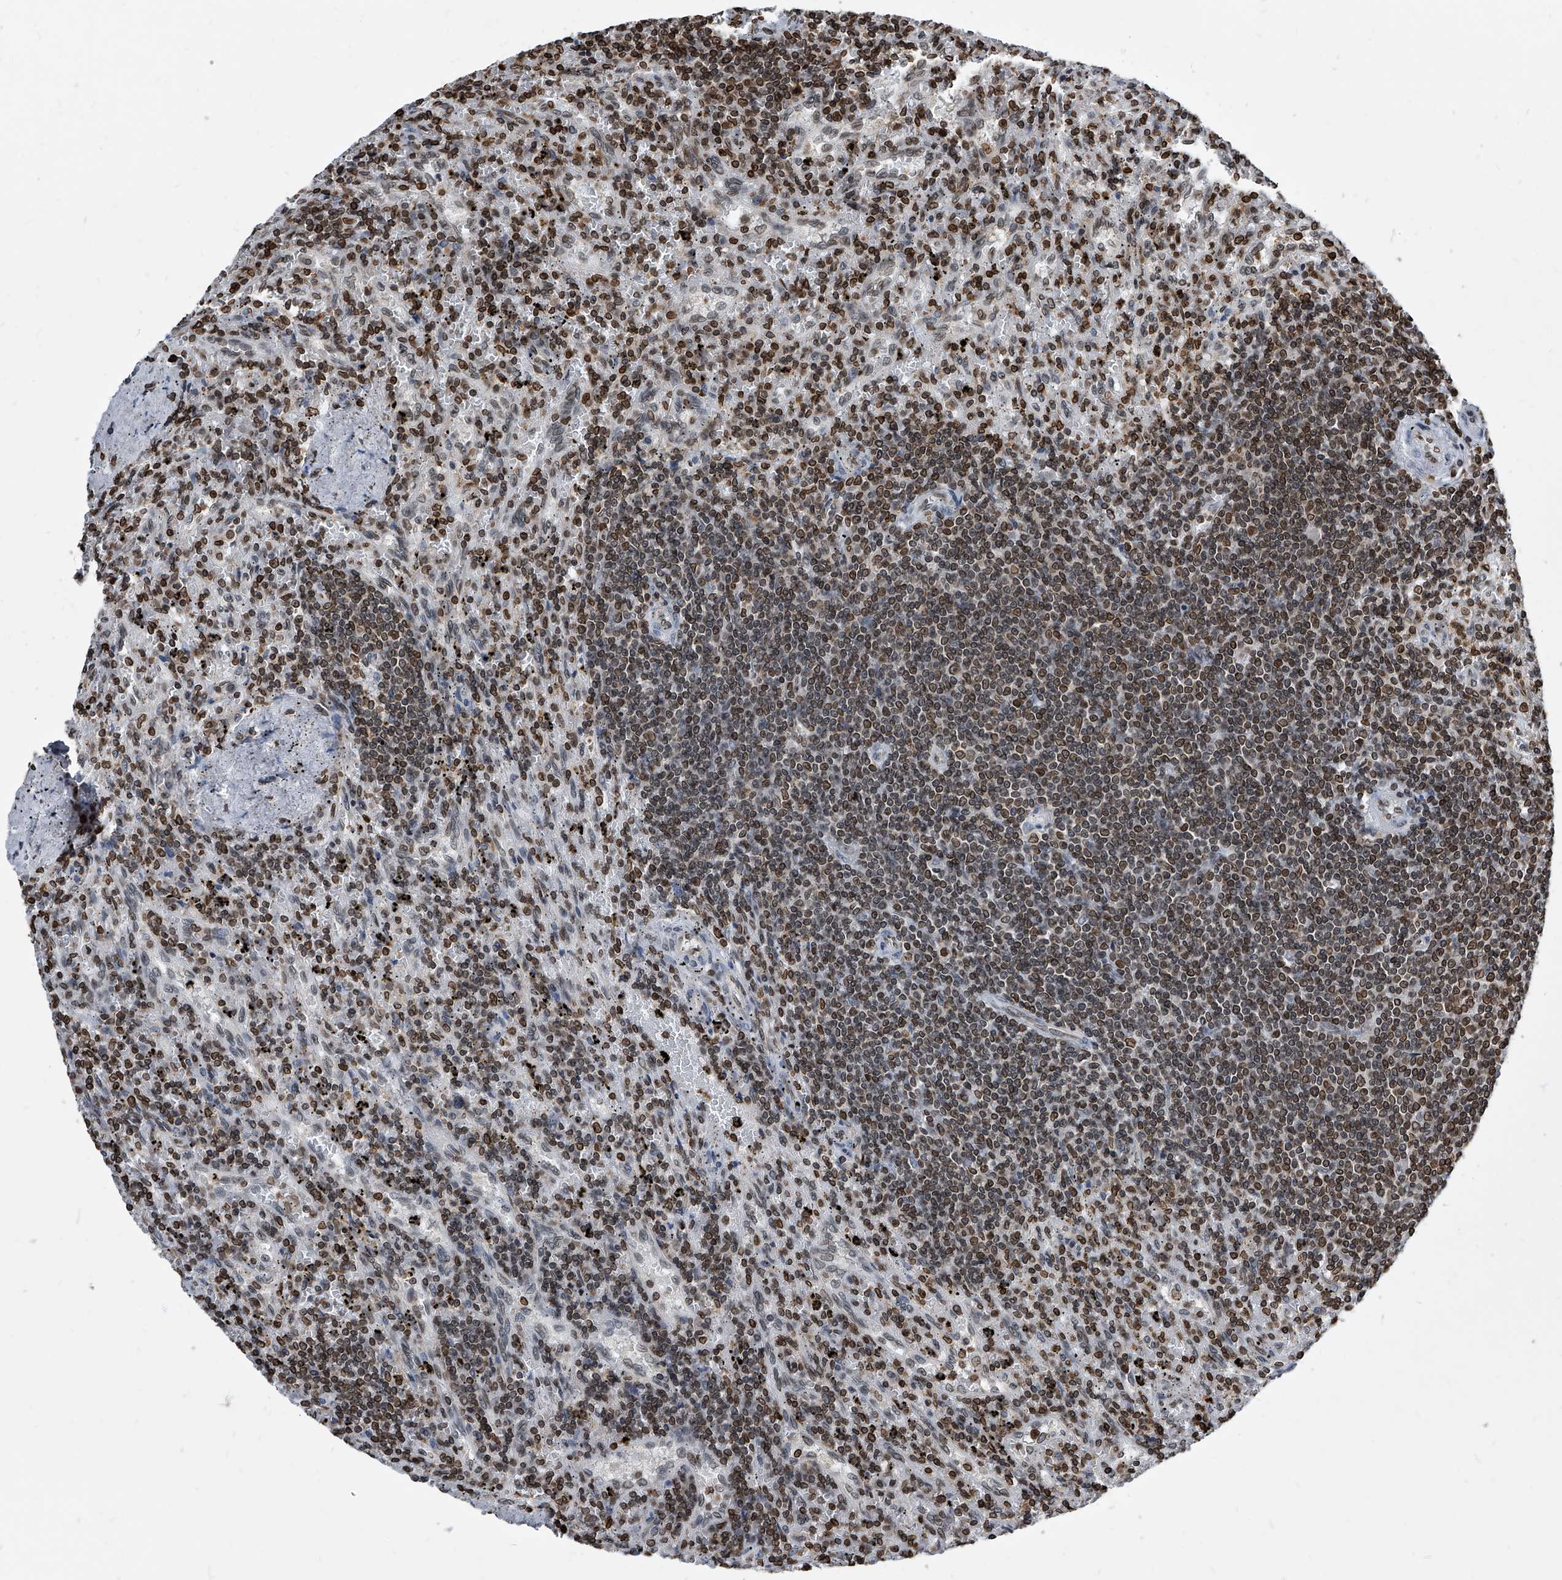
{"staining": {"intensity": "moderate", "quantity": ">75%", "location": "cytoplasmic/membranous,nuclear"}, "tissue": "lymphoma", "cell_type": "Tumor cells", "image_type": "cancer", "snomed": [{"axis": "morphology", "description": "Malignant lymphoma, non-Hodgkin's type, Low grade"}, {"axis": "topography", "description": "Spleen"}], "caption": "Protein expression analysis of human lymphoma reveals moderate cytoplasmic/membranous and nuclear staining in approximately >75% of tumor cells.", "gene": "PHF20", "patient": {"sex": "male", "age": 76}}